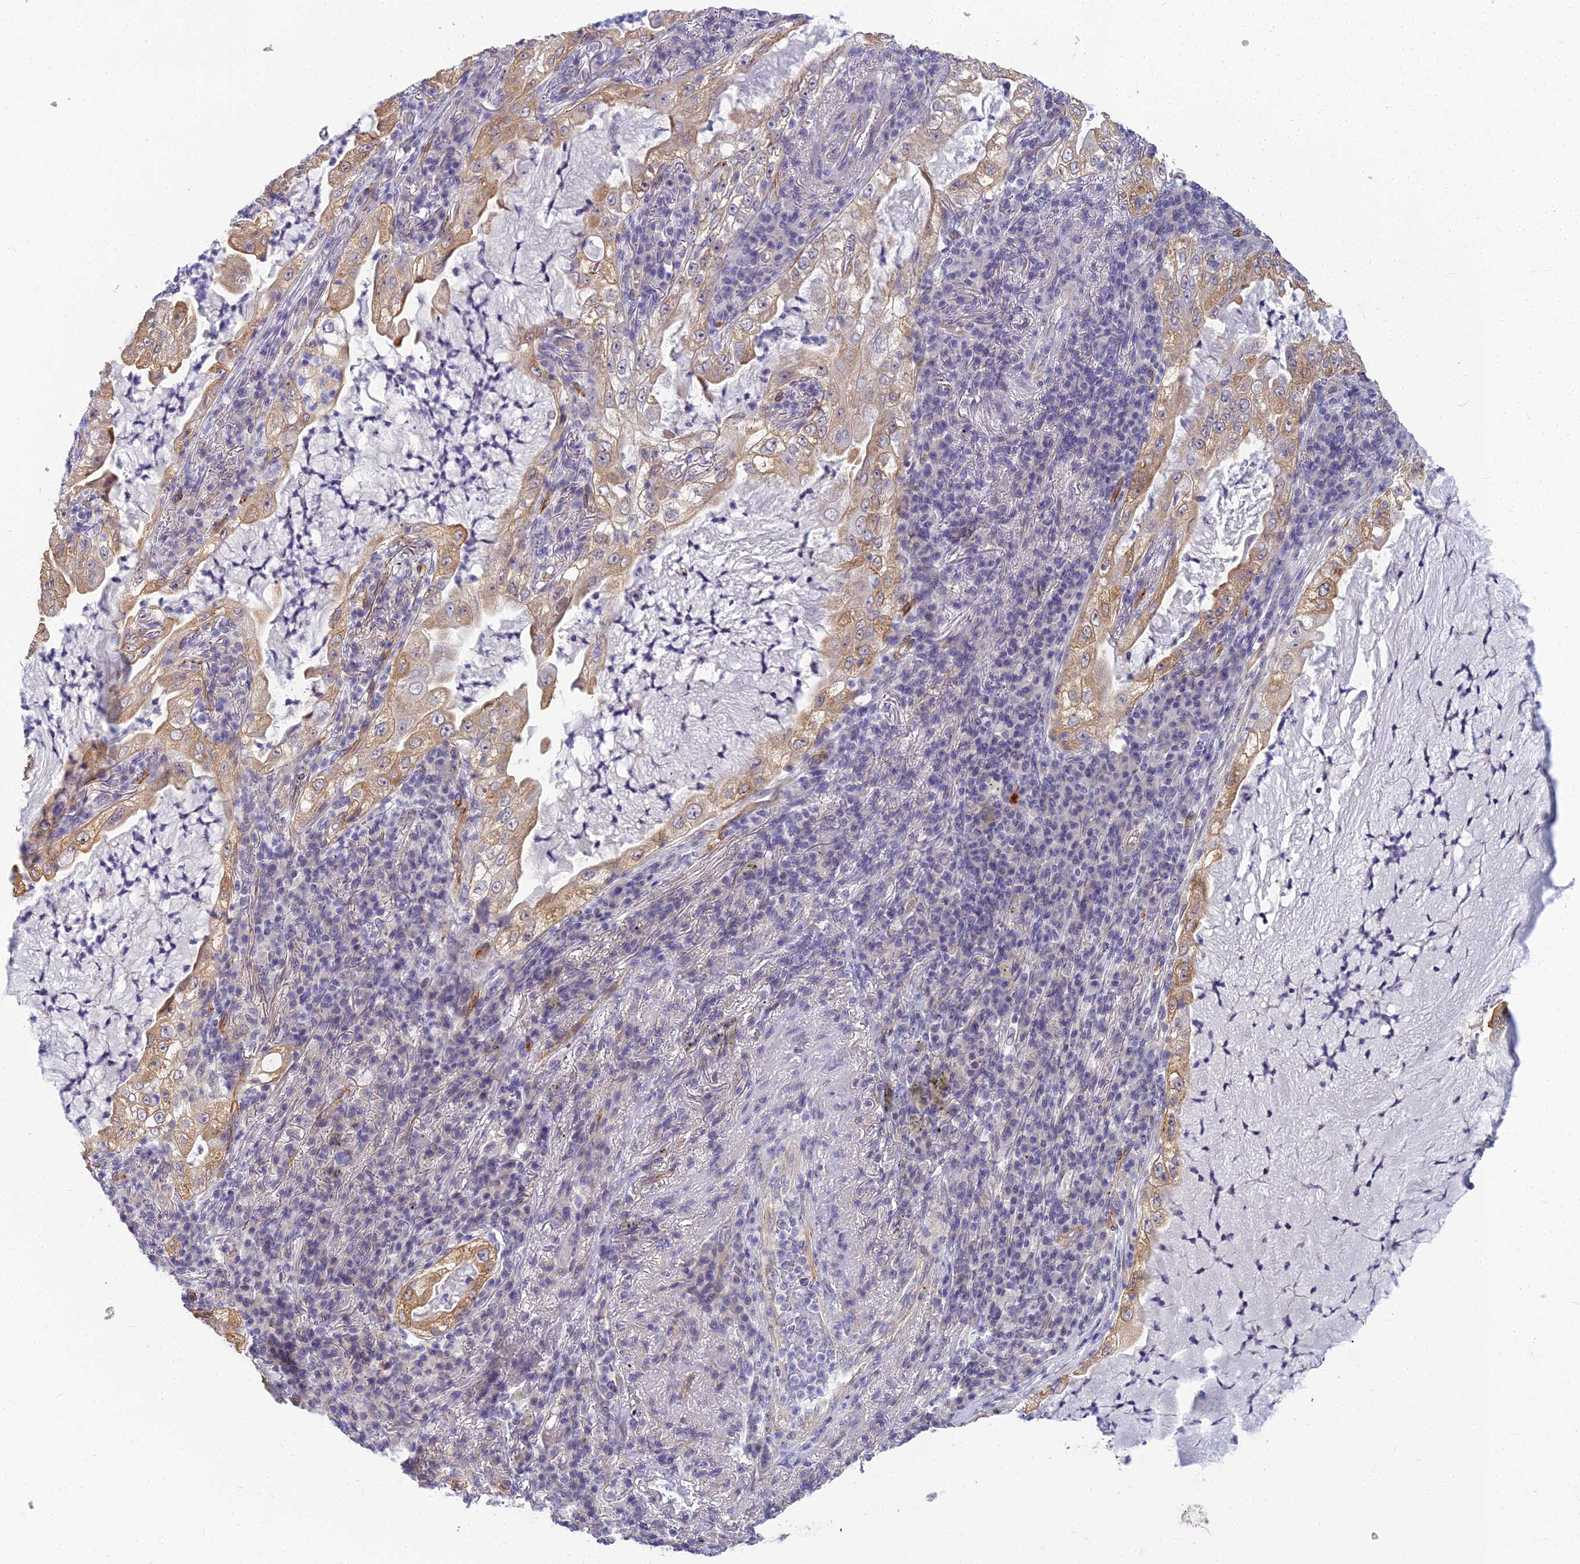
{"staining": {"intensity": "moderate", "quantity": "25%-75%", "location": "cytoplasmic/membranous"}, "tissue": "lung cancer", "cell_type": "Tumor cells", "image_type": "cancer", "snomed": [{"axis": "morphology", "description": "Adenocarcinoma, NOS"}, {"axis": "topography", "description": "Lung"}], "caption": "Immunohistochemistry (IHC) of lung cancer (adenocarcinoma) exhibits medium levels of moderate cytoplasmic/membranous staining in approximately 25%-75% of tumor cells.", "gene": "RGL3", "patient": {"sex": "female", "age": 73}}